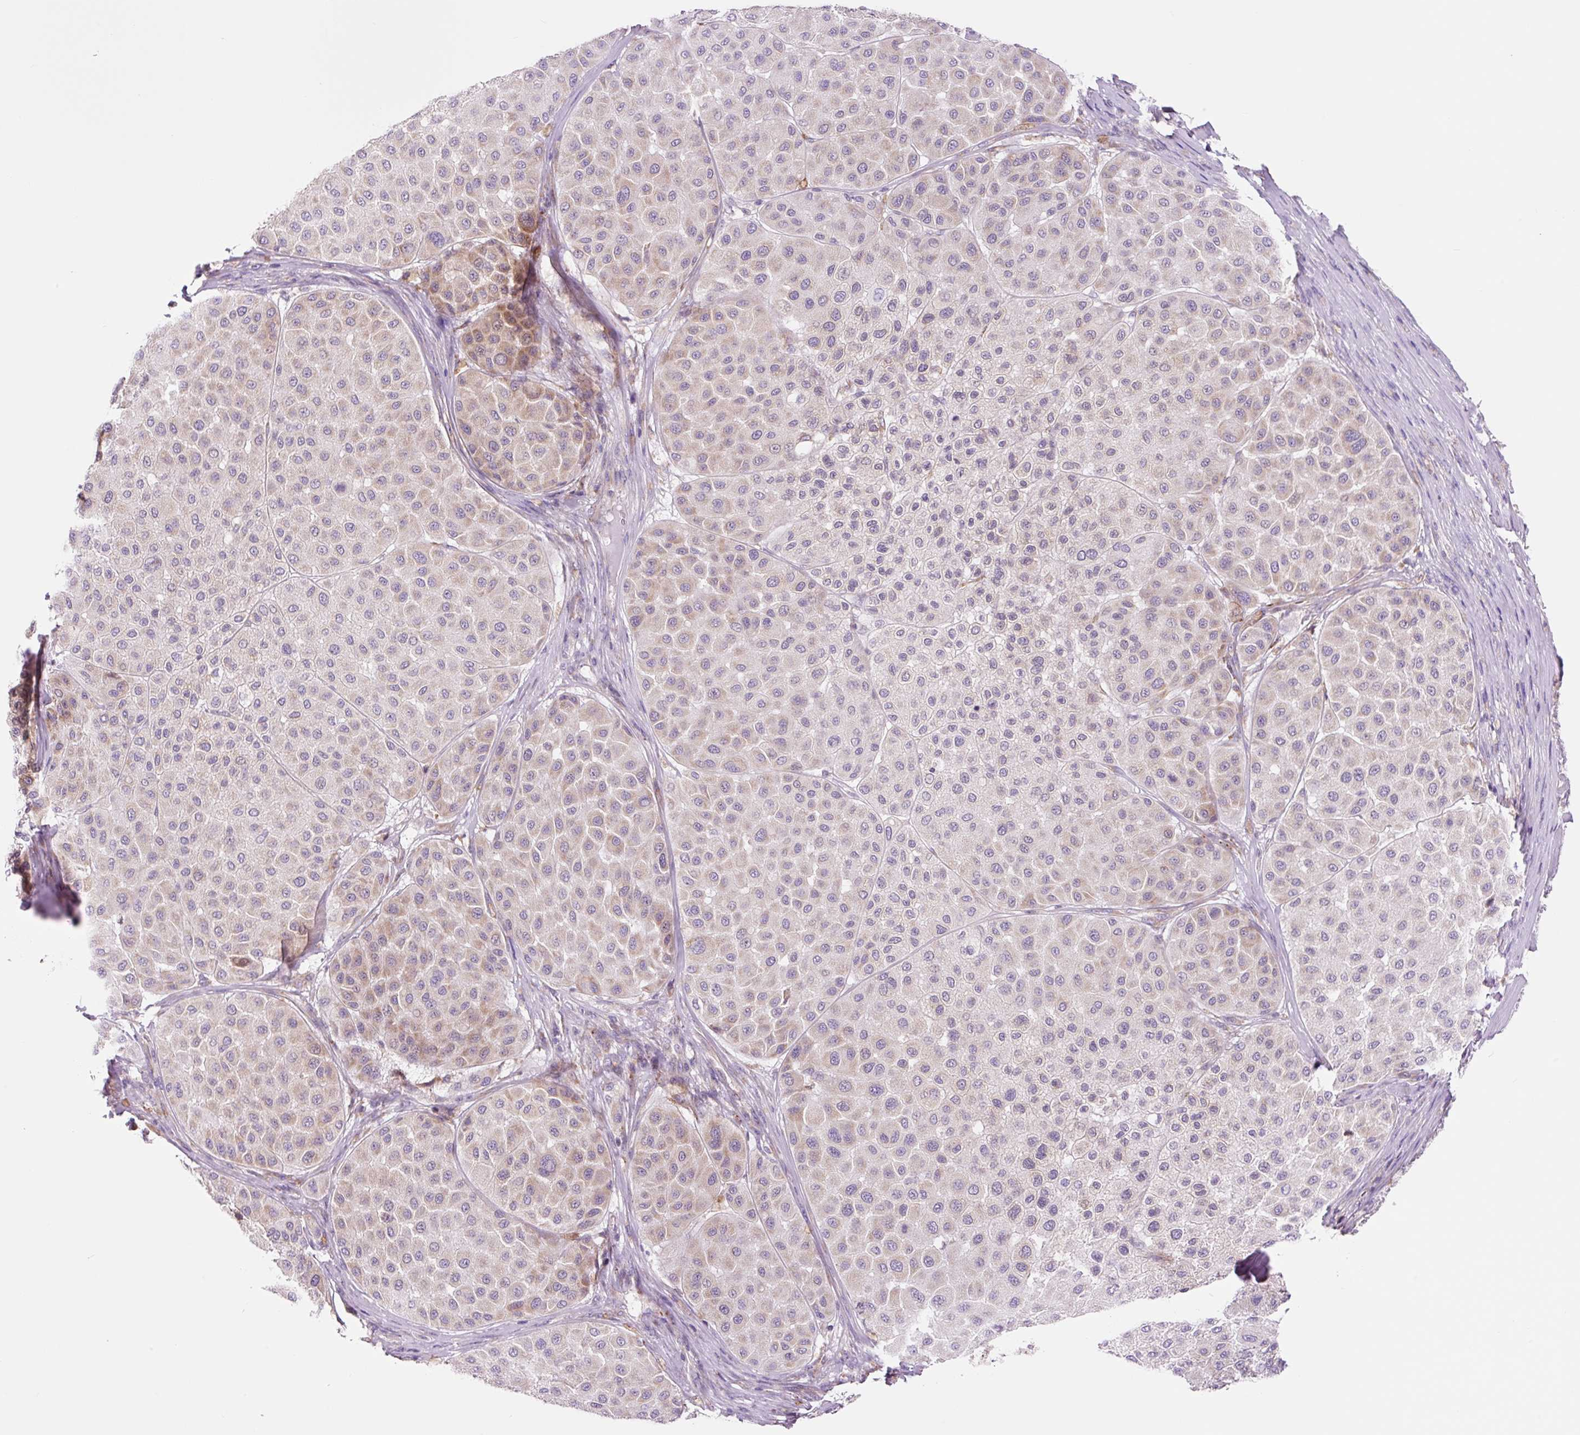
{"staining": {"intensity": "weak", "quantity": "<25%", "location": "cytoplasmic/membranous"}, "tissue": "melanoma", "cell_type": "Tumor cells", "image_type": "cancer", "snomed": [{"axis": "morphology", "description": "Malignant melanoma, Metastatic site"}, {"axis": "topography", "description": "Smooth muscle"}], "caption": "Micrograph shows no protein expression in tumor cells of melanoma tissue.", "gene": "RPL41", "patient": {"sex": "male", "age": 41}}